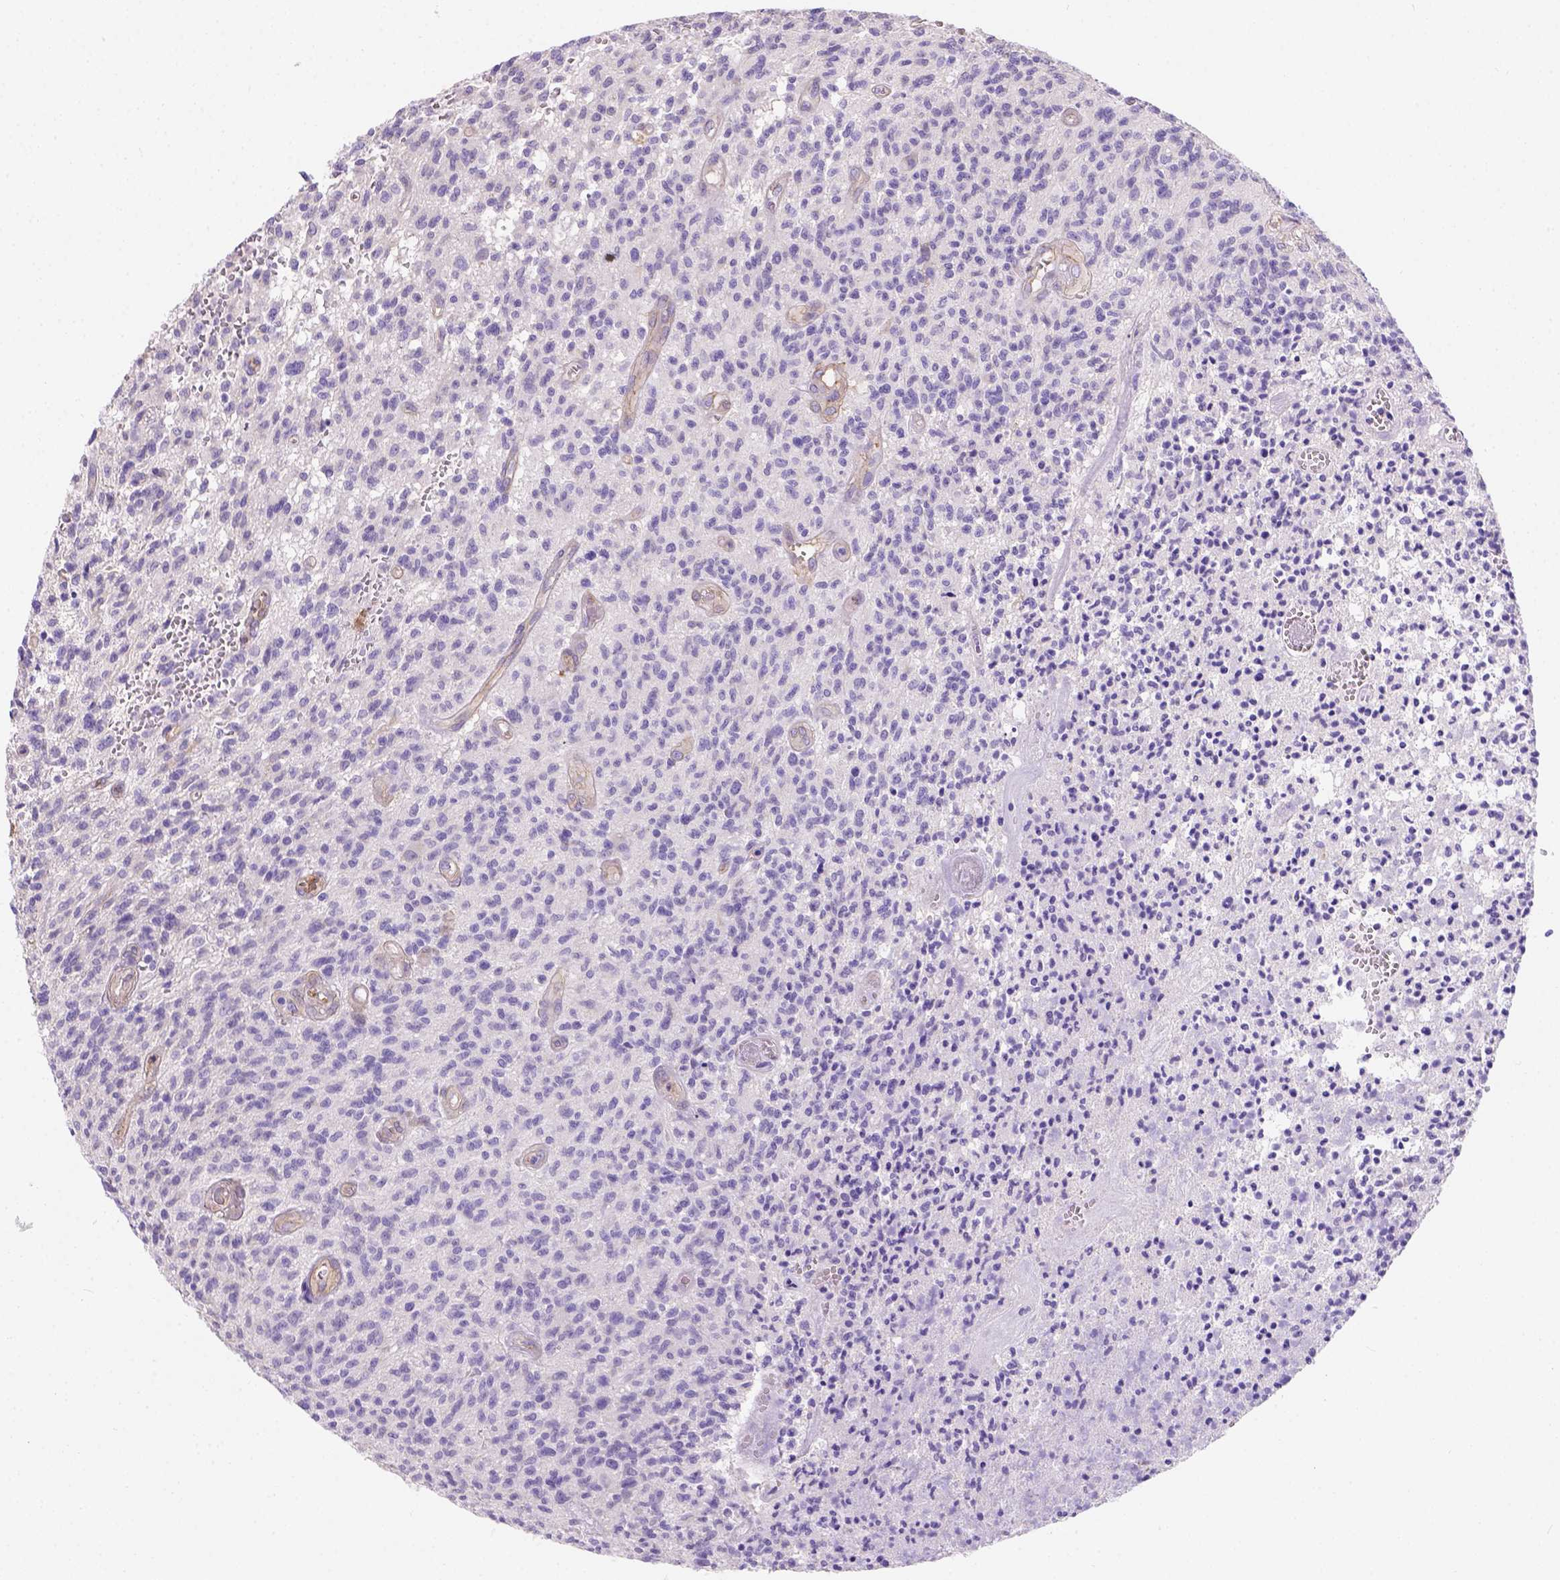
{"staining": {"intensity": "negative", "quantity": "none", "location": "none"}, "tissue": "glioma", "cell_type": "Tumor cells", "image_type": "cancer", "snomed": [{"axis": "morphology", "description": "Glioma, malignant, Low grade"}, {"axis": "topography", "description": "Brain"}], "caption": "IHC of human glioma shows no positivity in tumor cells.", "gene": "PHF7", "patient": {"sex": "male", "age": 64}}